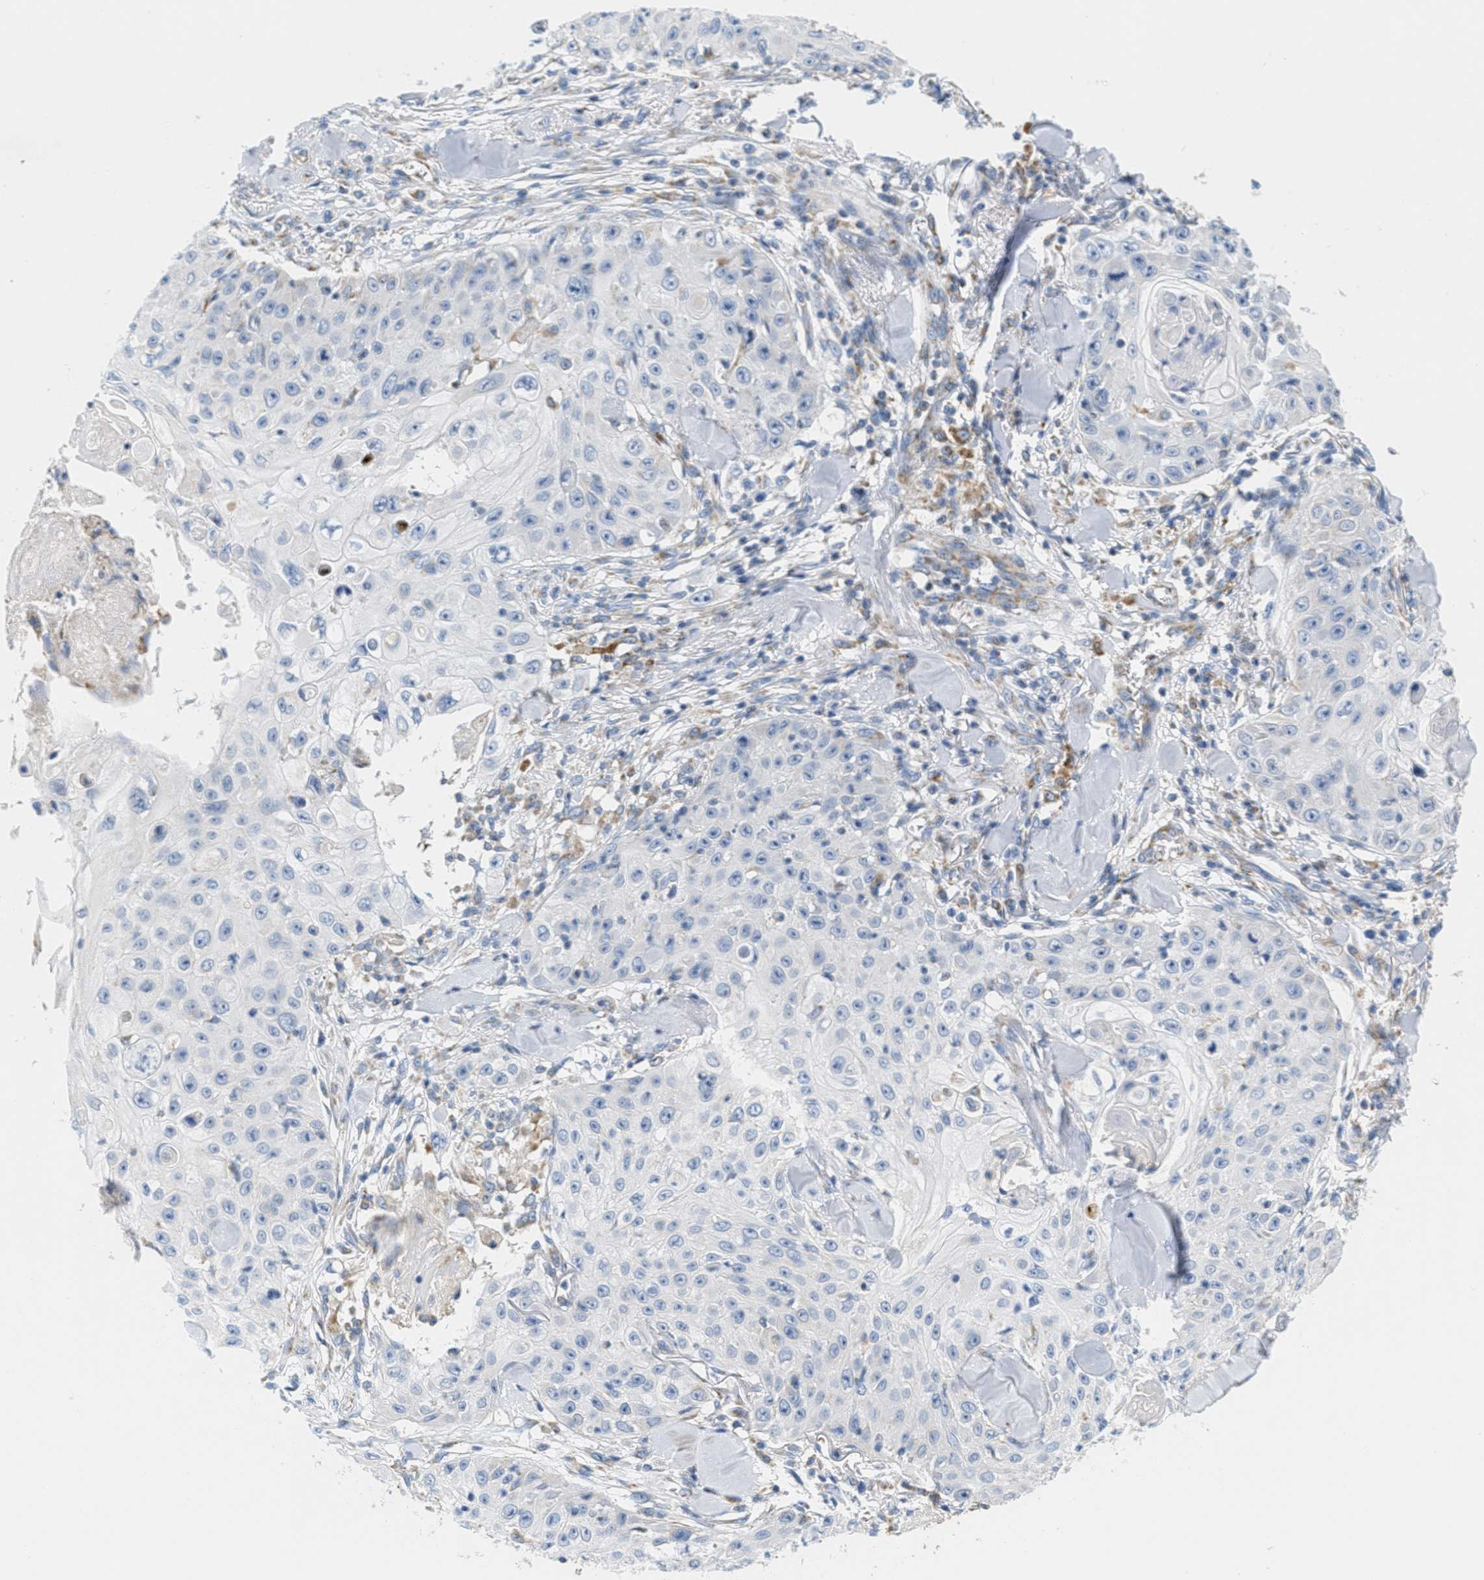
{"staining": {"intensity": "negative", "quantity": "none", "location": "none"}, "tissue": "skin cancer", "cell_type": "Tumor cells", "image_type": "cancer", "snomed": [{"axis": "morphology", "description": "Squamous cell carcinoma, NOS"}, {"axis": "topography", "description": "Skin"}], "caption": "Immunohistochemical staining of human skin cancer (squamous cell carcinoma) shows no significant positivity in tumor cells.", "gene": "KCNJ5", "patient": {"sex": "male", "age": 86}}